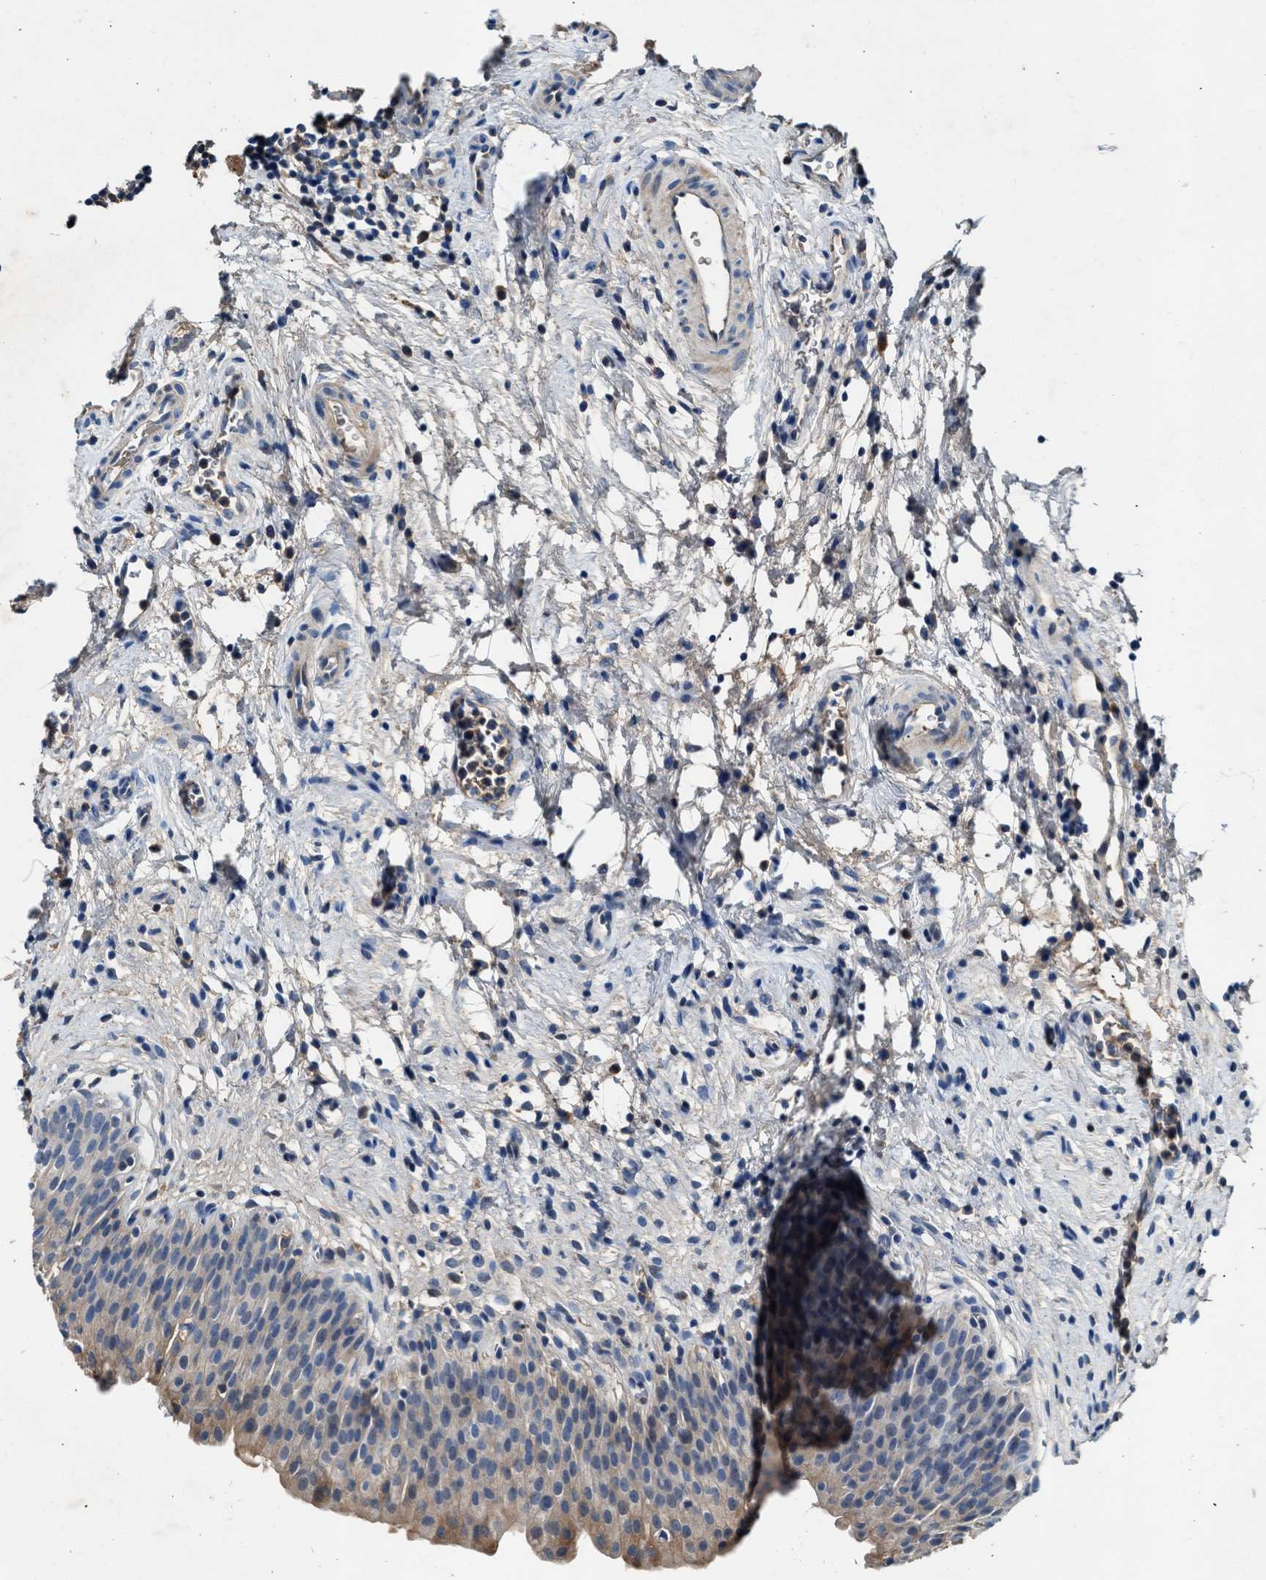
{"staining": {"intensity": "weak", "quantity": "<25%", "location": "cytoplasmic/membranous"}, "tissue": "urinary bladder", "cell_type": "Urothelial cells", "image_type": "normal", "snomed": [{"axis": "morphology", "description": "Normal tissue, NOS"}, {"axis": "topography", "description": "Urinary bladder"}], "caption": "IHC image of normal urinary bladder: human urinary bladder stained with DAB shows no significant protein staining in urothelial cells. Nuclei are stained in blue.", "gene": "RWDD2B", "patient": {"sex": "male", "age": 37}}